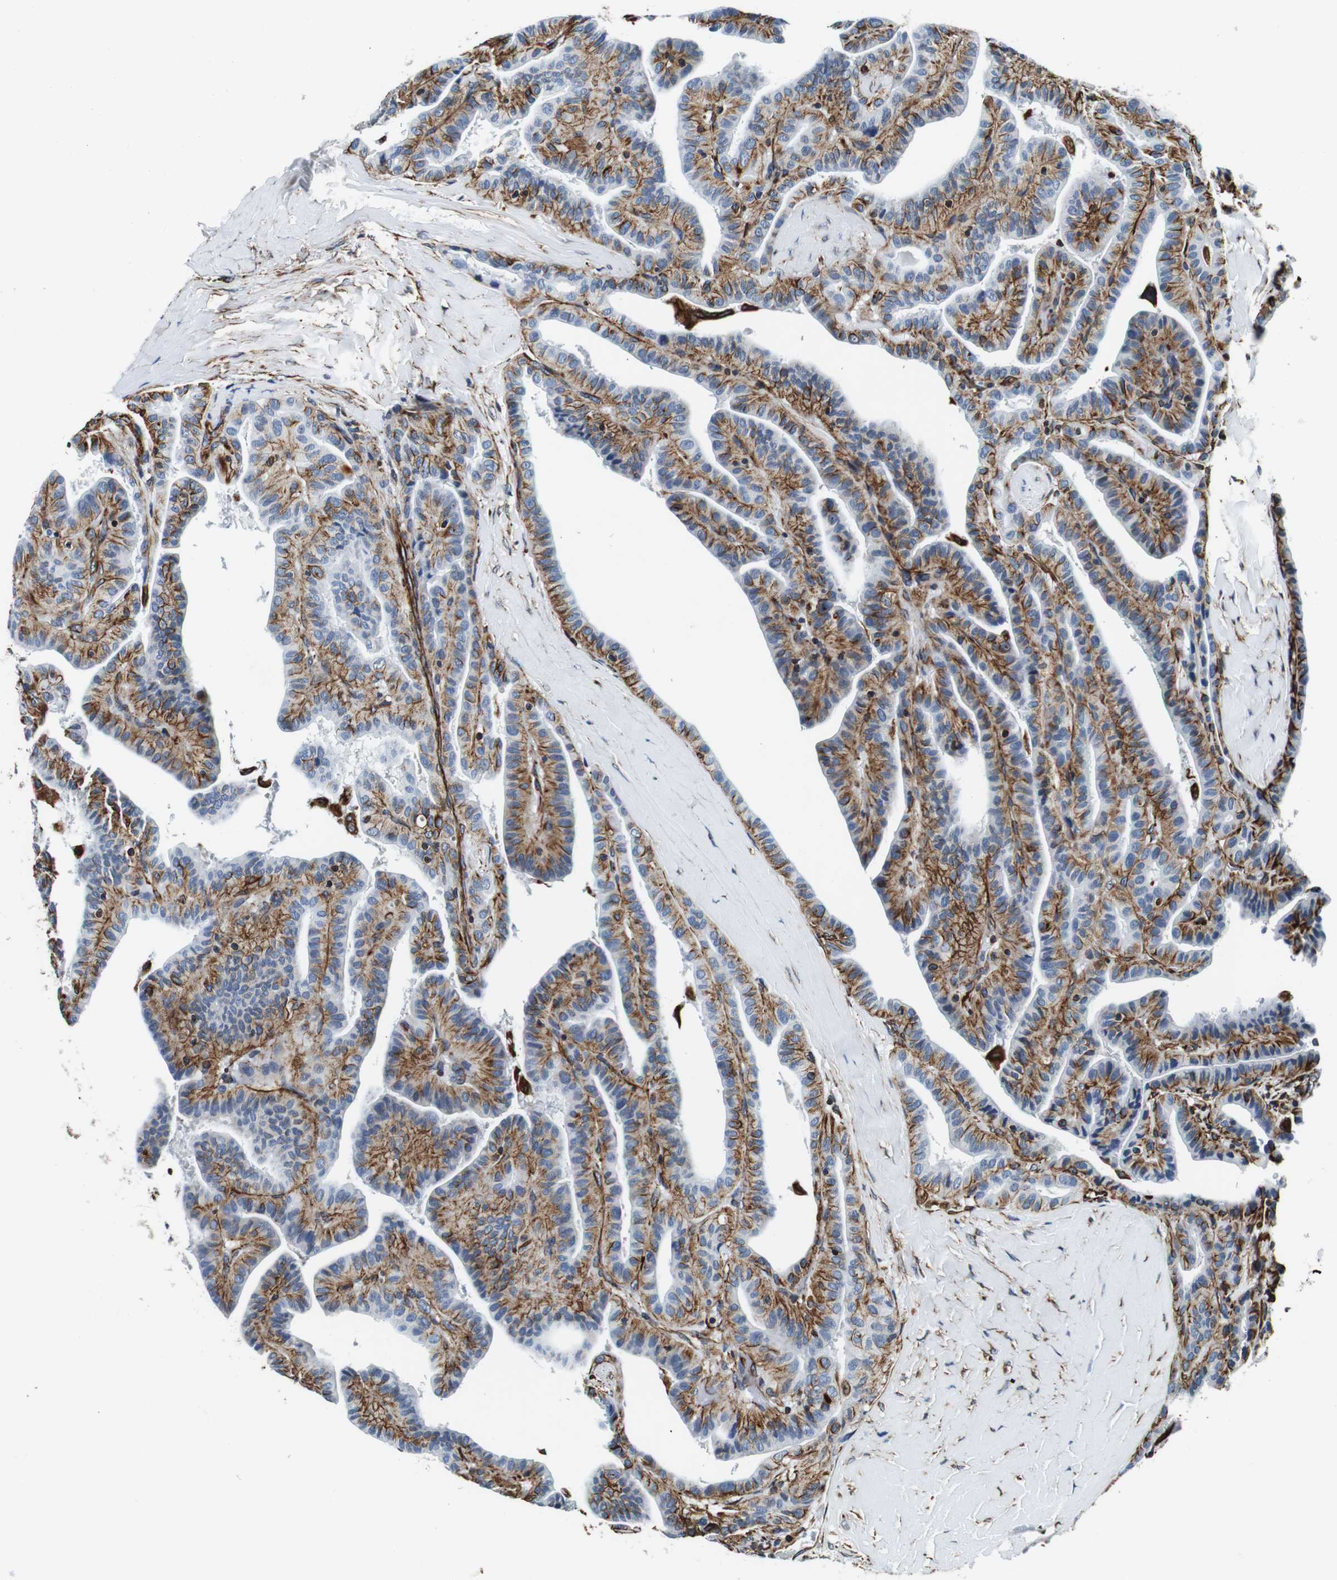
{"staining": {"intensity": "moderate", "quantity": ">75%", "location": "cytoplasmic/membranous"}, "tissue": "thyroid cancer", "cell_type": "Tumor cells", "image_type": "cancer", "snomed": [{"axis": "morphology", "description": "Papillary adenocarcinoma, NOS"}, {"axis": "topography", "description": "Thyroid gland"}], "caption": "Brown immunohistochemical staining in human thyroid papillary adenocarcinoma exhibits moderate cytoplasmic/membranous expression in about >75% of tumor cells.", "gene": "GJE1", "patient": {"sex": "male", "age": 77}}